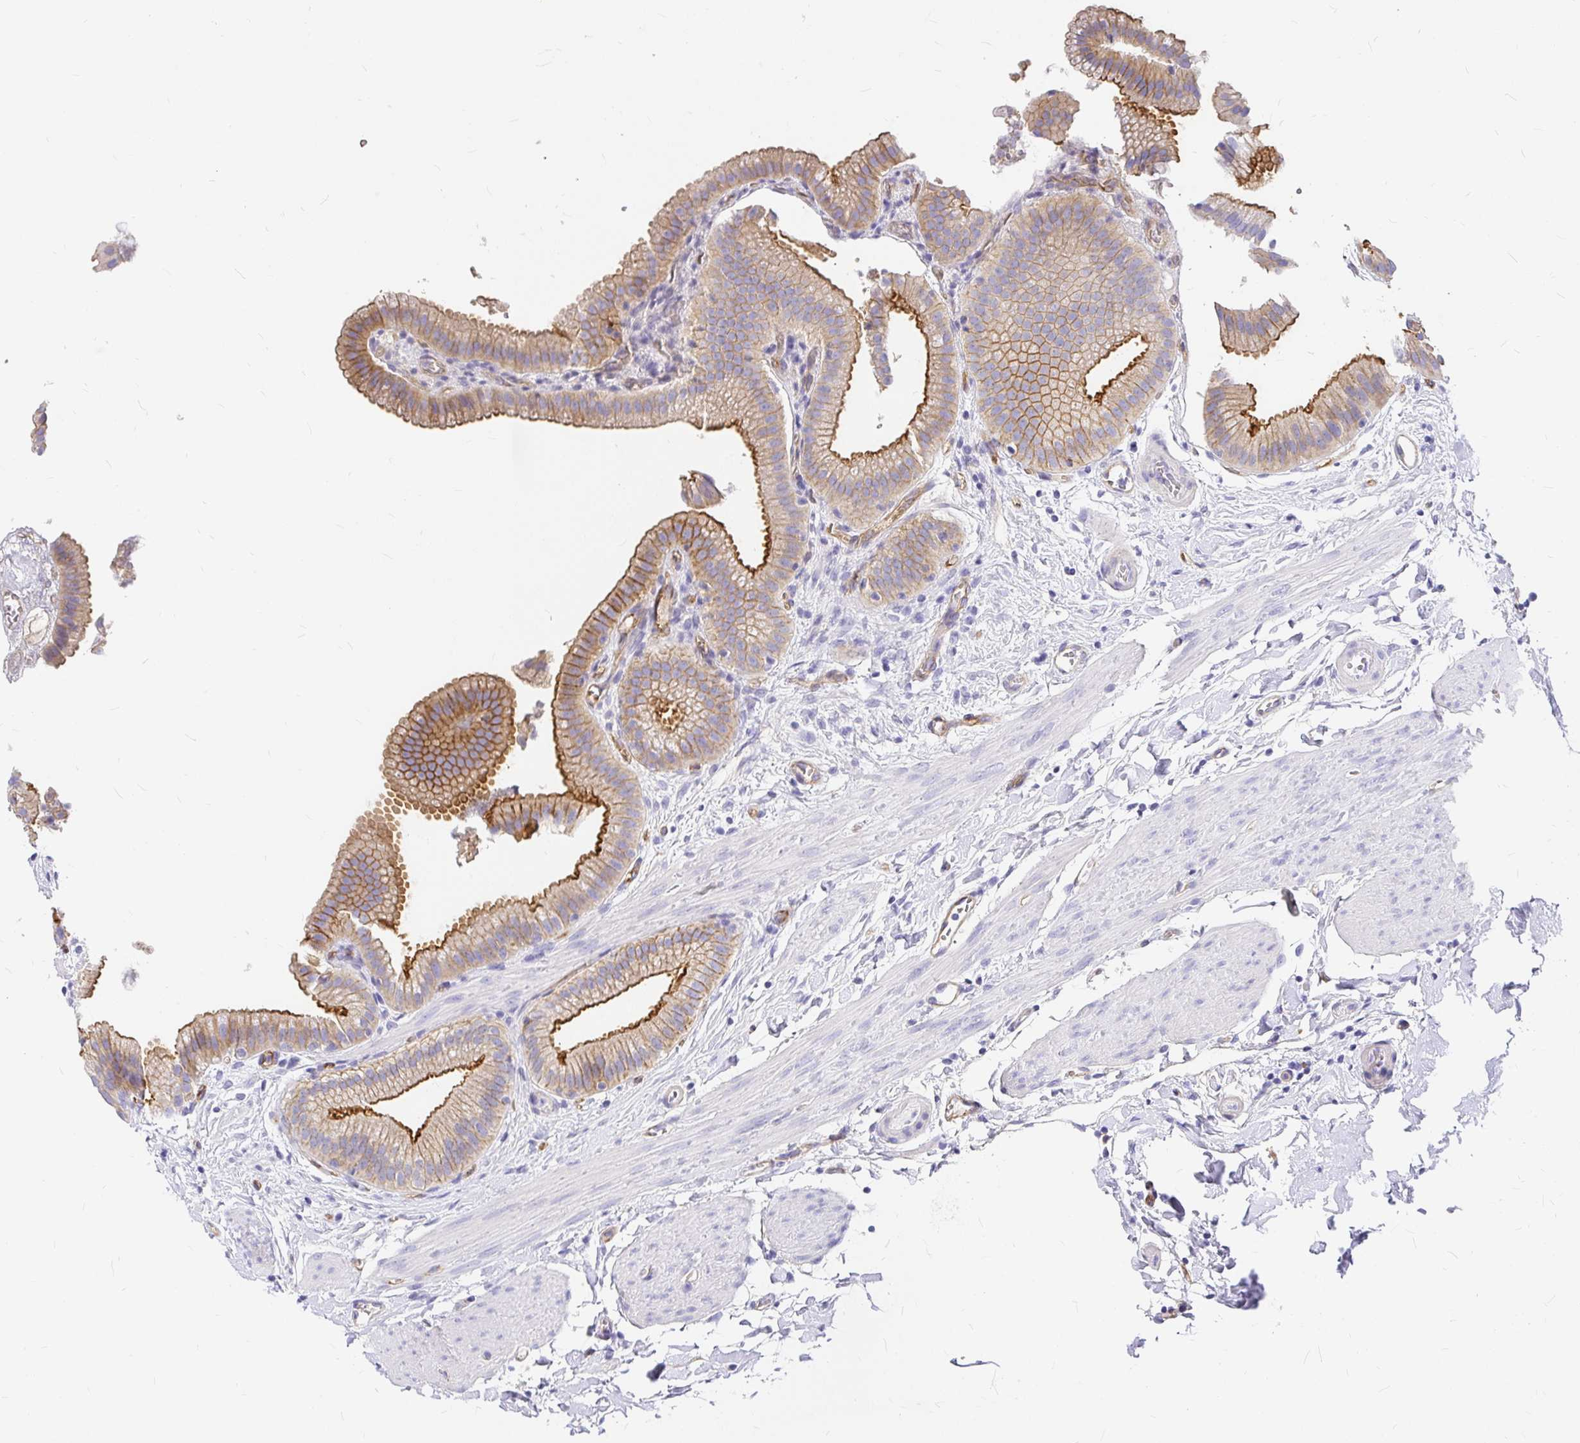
{"staining": {"intensity": "moderate", "quantity": ">75%", "location": "cytoplasmic/membranous"}, "tissue": "gallbladder", "cell_type": "Glandular cells", "image_type": "normal", "snomed": [{"axis": "morphology", "description": "Normal tissue, NOS"}, {"axis": "topography", "description": "Gallbladder"}], "caption": "Protein expression analysis of benign gallbladder exhibits moderate cytoplasmic/membranous expression in about >75% of glandular cells.", "gene": "MYO1B", "patient": {"sex": "female", "age": 63}}